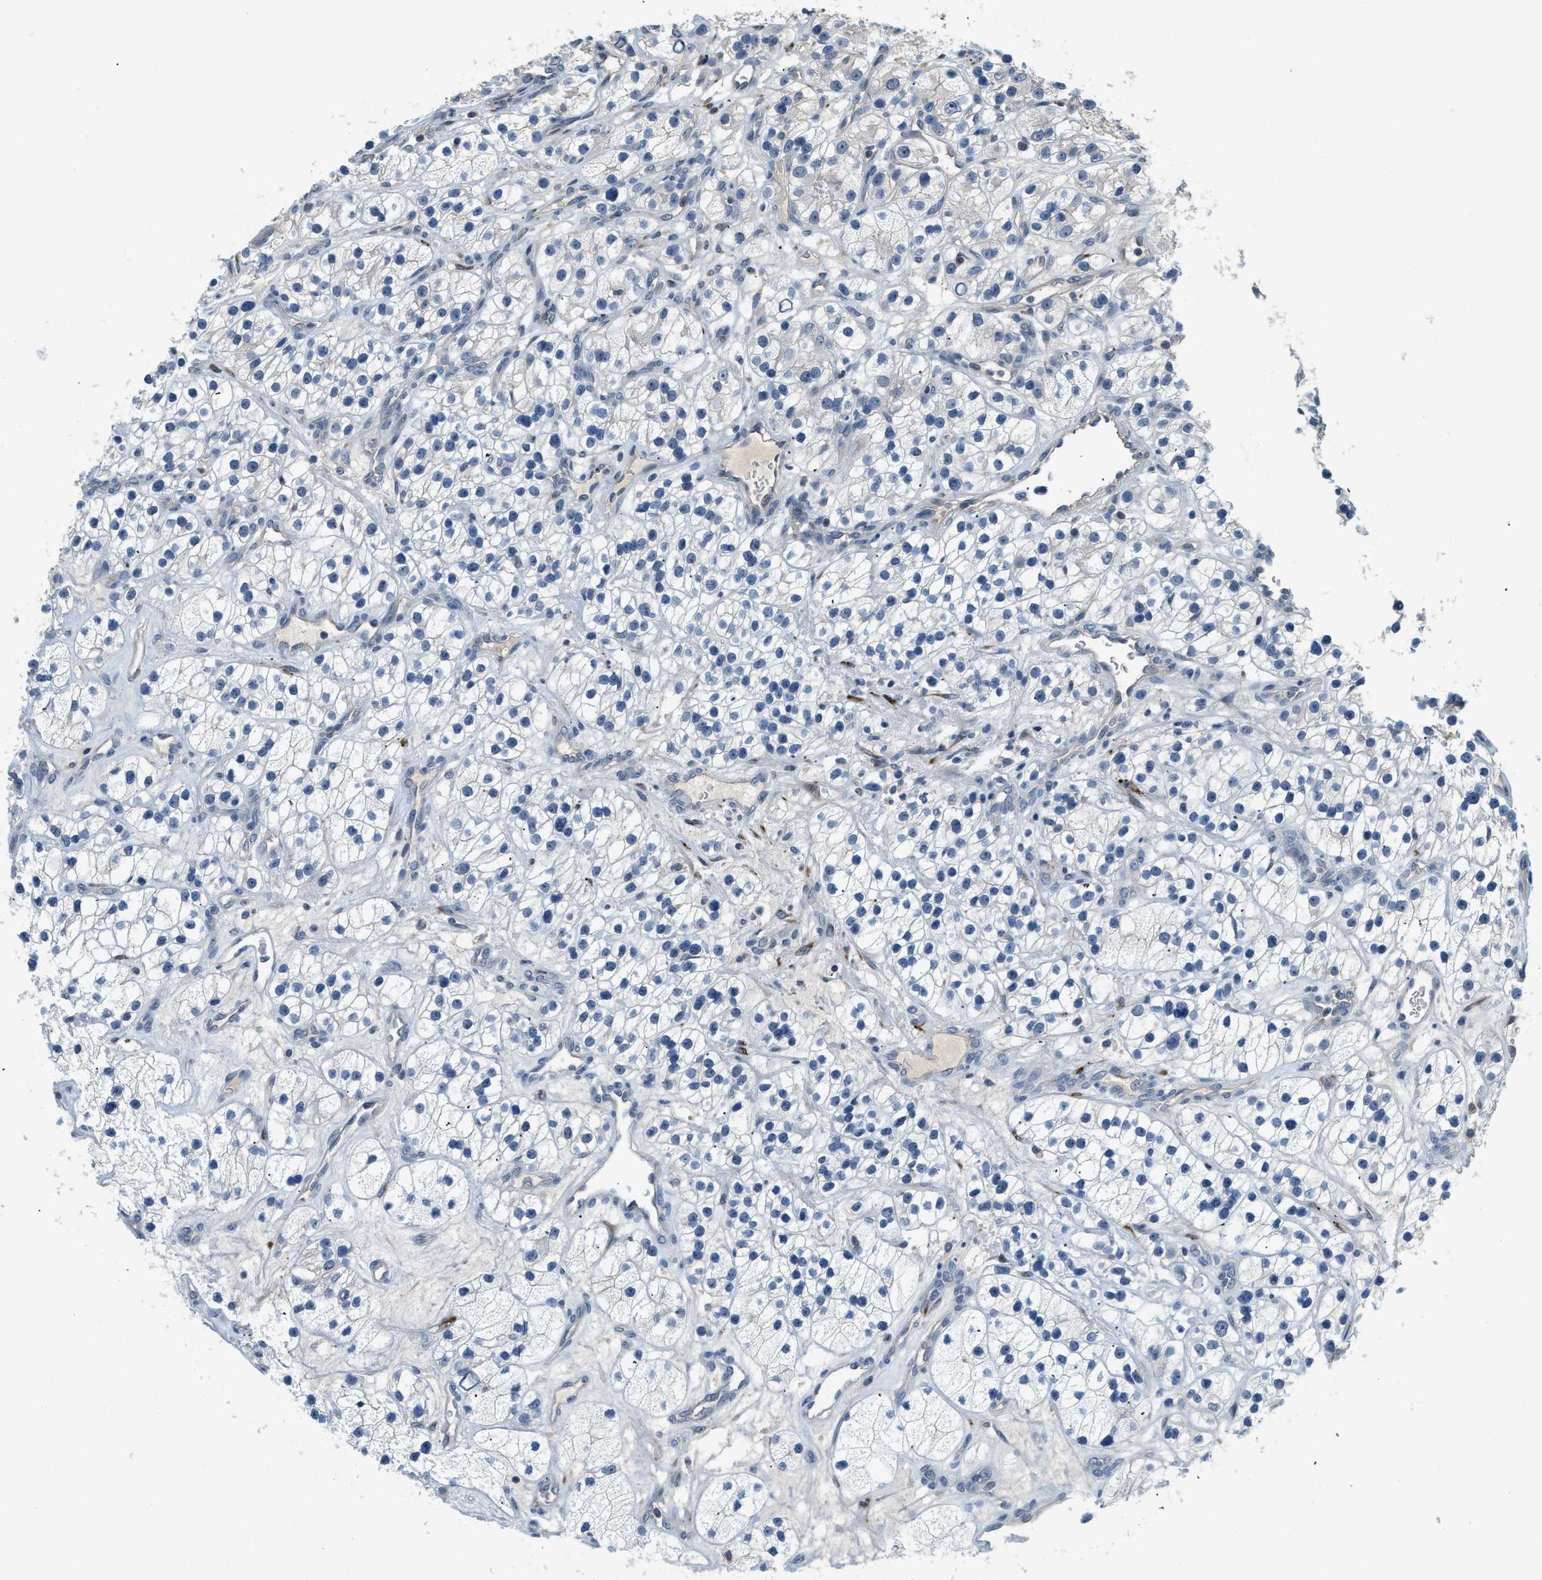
{"staining": {"intensity": "negative", "quantity": "none", "location": "none"}, "tissue": "renal cancer", "cell_type": "Tumor cells", "image_type": "cancer", "snomed": [{"axis": "morphology", "description": "Adenocarcinoma, NOS"}, {"axis": "topography", "description": "Kidney"}], "caption": "IHC histopathology image of human adenocarcinoma (renal) stained for a protein (brown), which shows no expression in tumor cells. (DAB (3,3'-diaminobenzidine) immunohistochemistry visualized using brightfield microscopy, high magnification).", "gene": "TMEM154", "patient": {"sex": "female", "age": 57}}